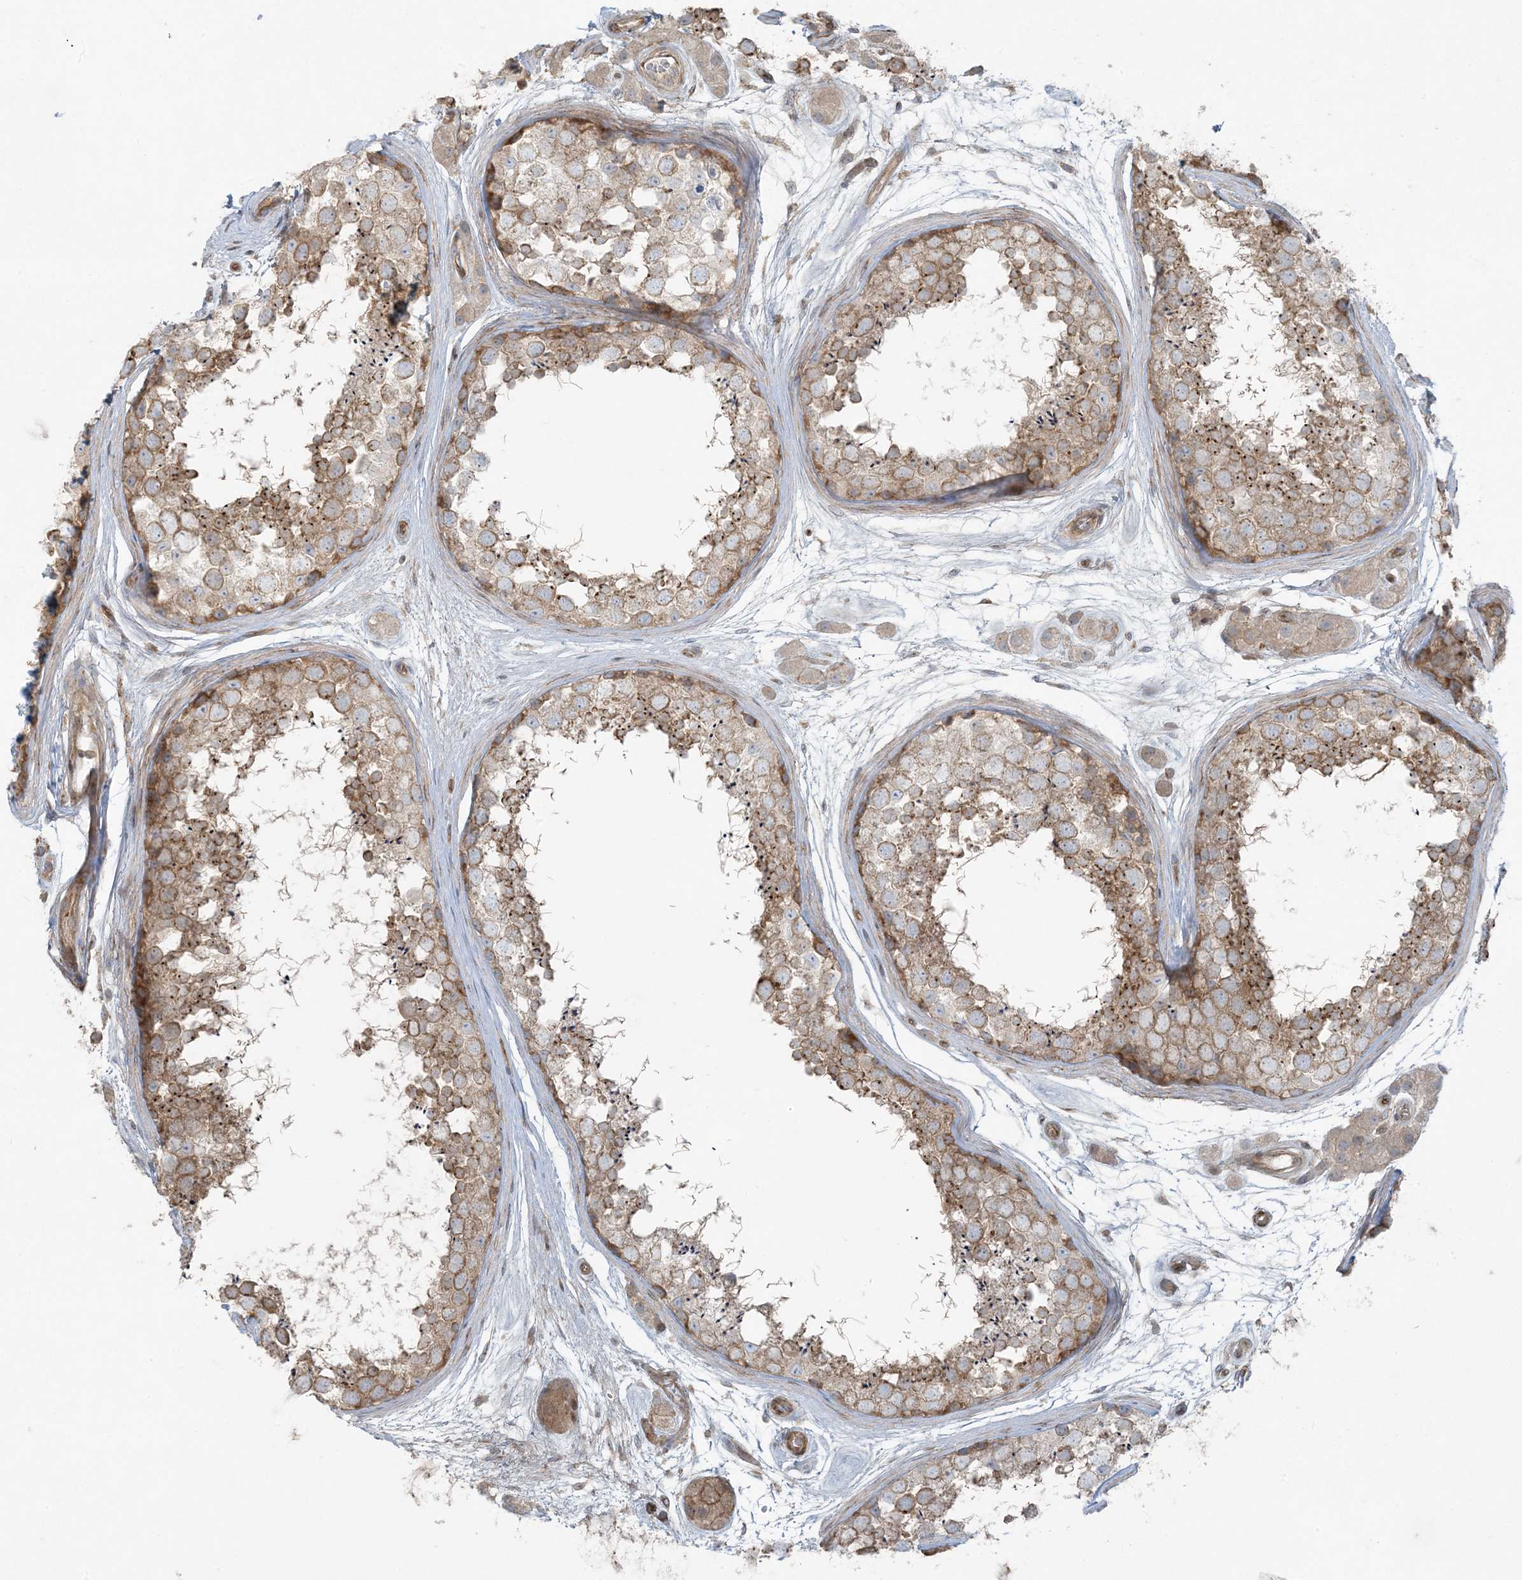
{"staining": {"intensity": "moderate", "quantity": "25%-75%", "location": "cytoplasmic/membranous"}, "tissue": "testis", "cell_type": "Cells in seminiferous ducts", "image_type": "normal", "snomed": [{"axis": "morphology", "description": "Normal tissue, NOS"}, {"axis": "topography", "description": "Testis"}], "caption": "Testis stained for a protein (brown) reveals moderate cytoplasmic/membranous positive positivity in about 25%-75% of cells in seminiferous ducts.", "gene": "PIK3R4", "patient": {"sex": "male", "age": 56}}